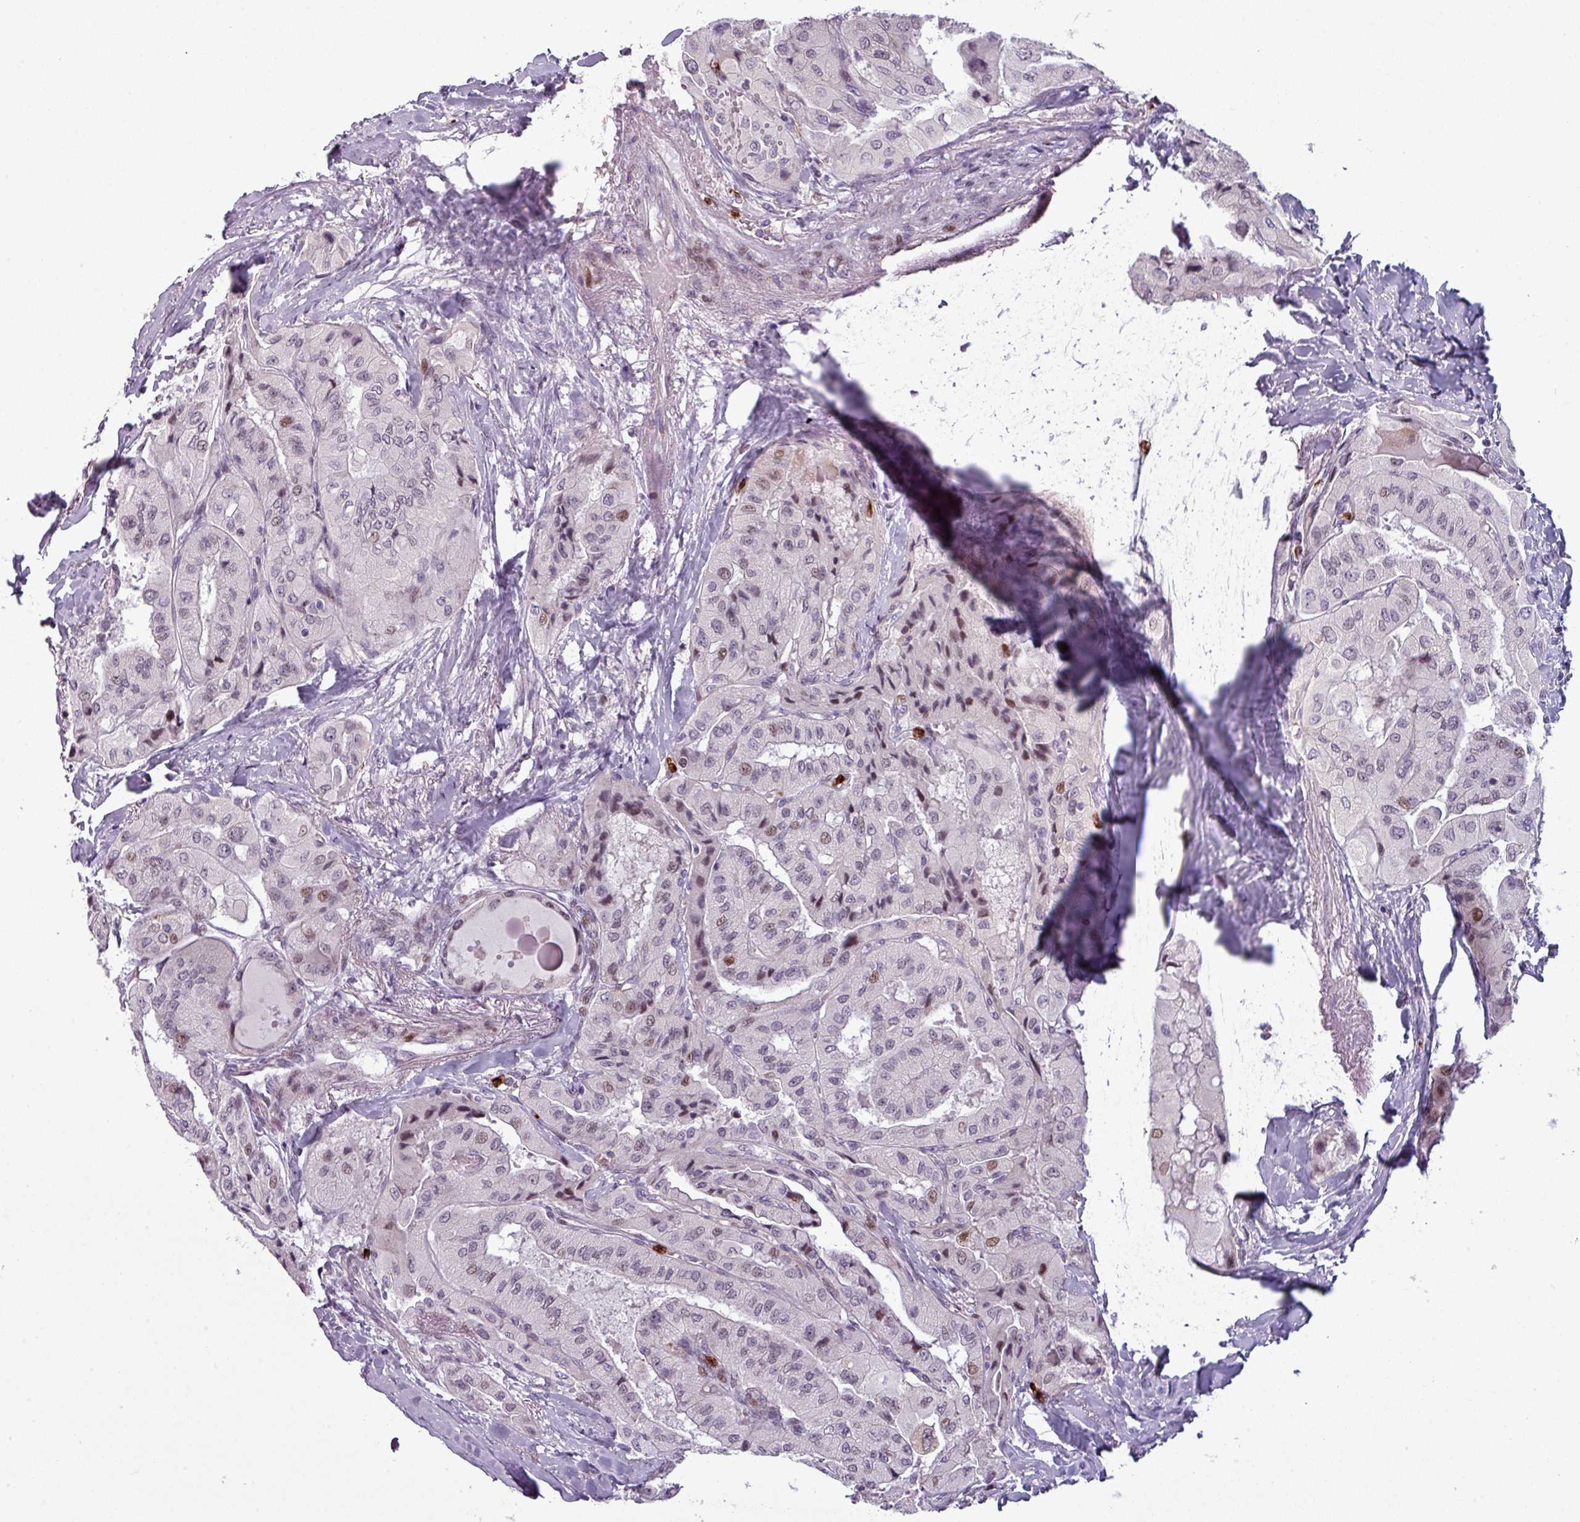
{"staining": {"intensity": "weak", "quantity": "<25%", "location": "nuclear"}, "tissue": "thyroid cancer", "cell_type": "Tumor cells", "image_type": "cancer", "snomed": [{"axis": "morphology", "description": "Normal tissue, NOS"}, {"axis": "morphology", "description": "Papillary adenocarcinoma, NOS"}, {"axis": "topography", "description": "Thyroid gland"}], "caption": "Immunohistochemical staining of thyroid papillary adenocarcinoma shows no significant positivity in tumor cells.", "gene": "TMEFF1", "patient": {"sex": "female", "age": 59}}